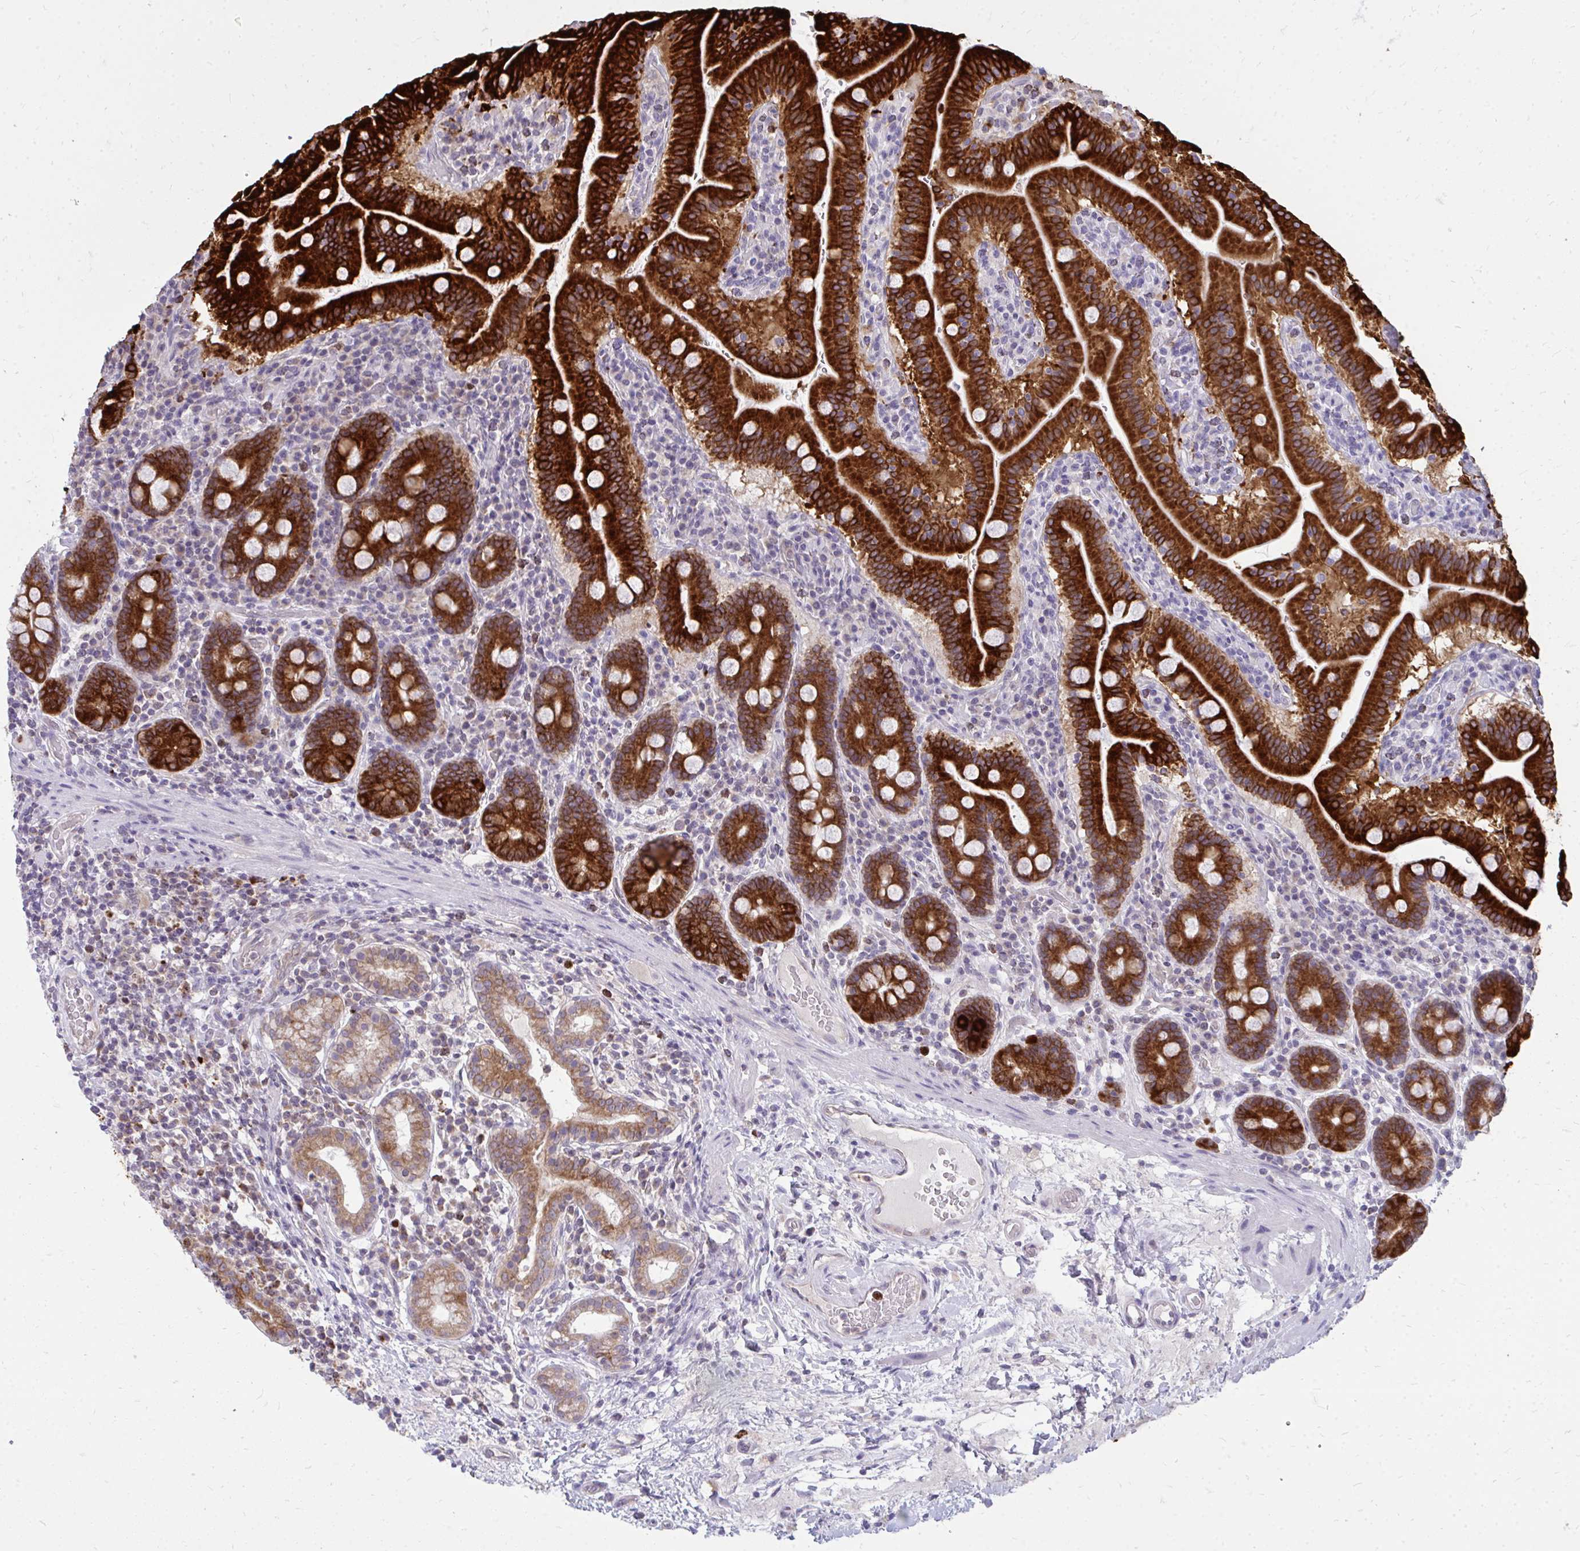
{"staining": {"intensity": "strong", "quantity": ">75%", "location": "cytoplasmic/membranous"}, "tissue": "small intestine", "cell_type": "Glandular cells", "image_type": "normal", "snomed": [{"axis": "morphology", "description": "Normal tissue, NOS"}, {"axis": "topography", "description": "Small intestine"}], "caption": "DAB immunohistochemical staining of normal small intestine exhibits strong cytoplasmic/membranous protein positivity in approximately >75% of glandular cells. (IHC, brightfield microscopy, high magnification).", "gene": "ACSL5", "patient": {"sex": "male", "age": 26}}